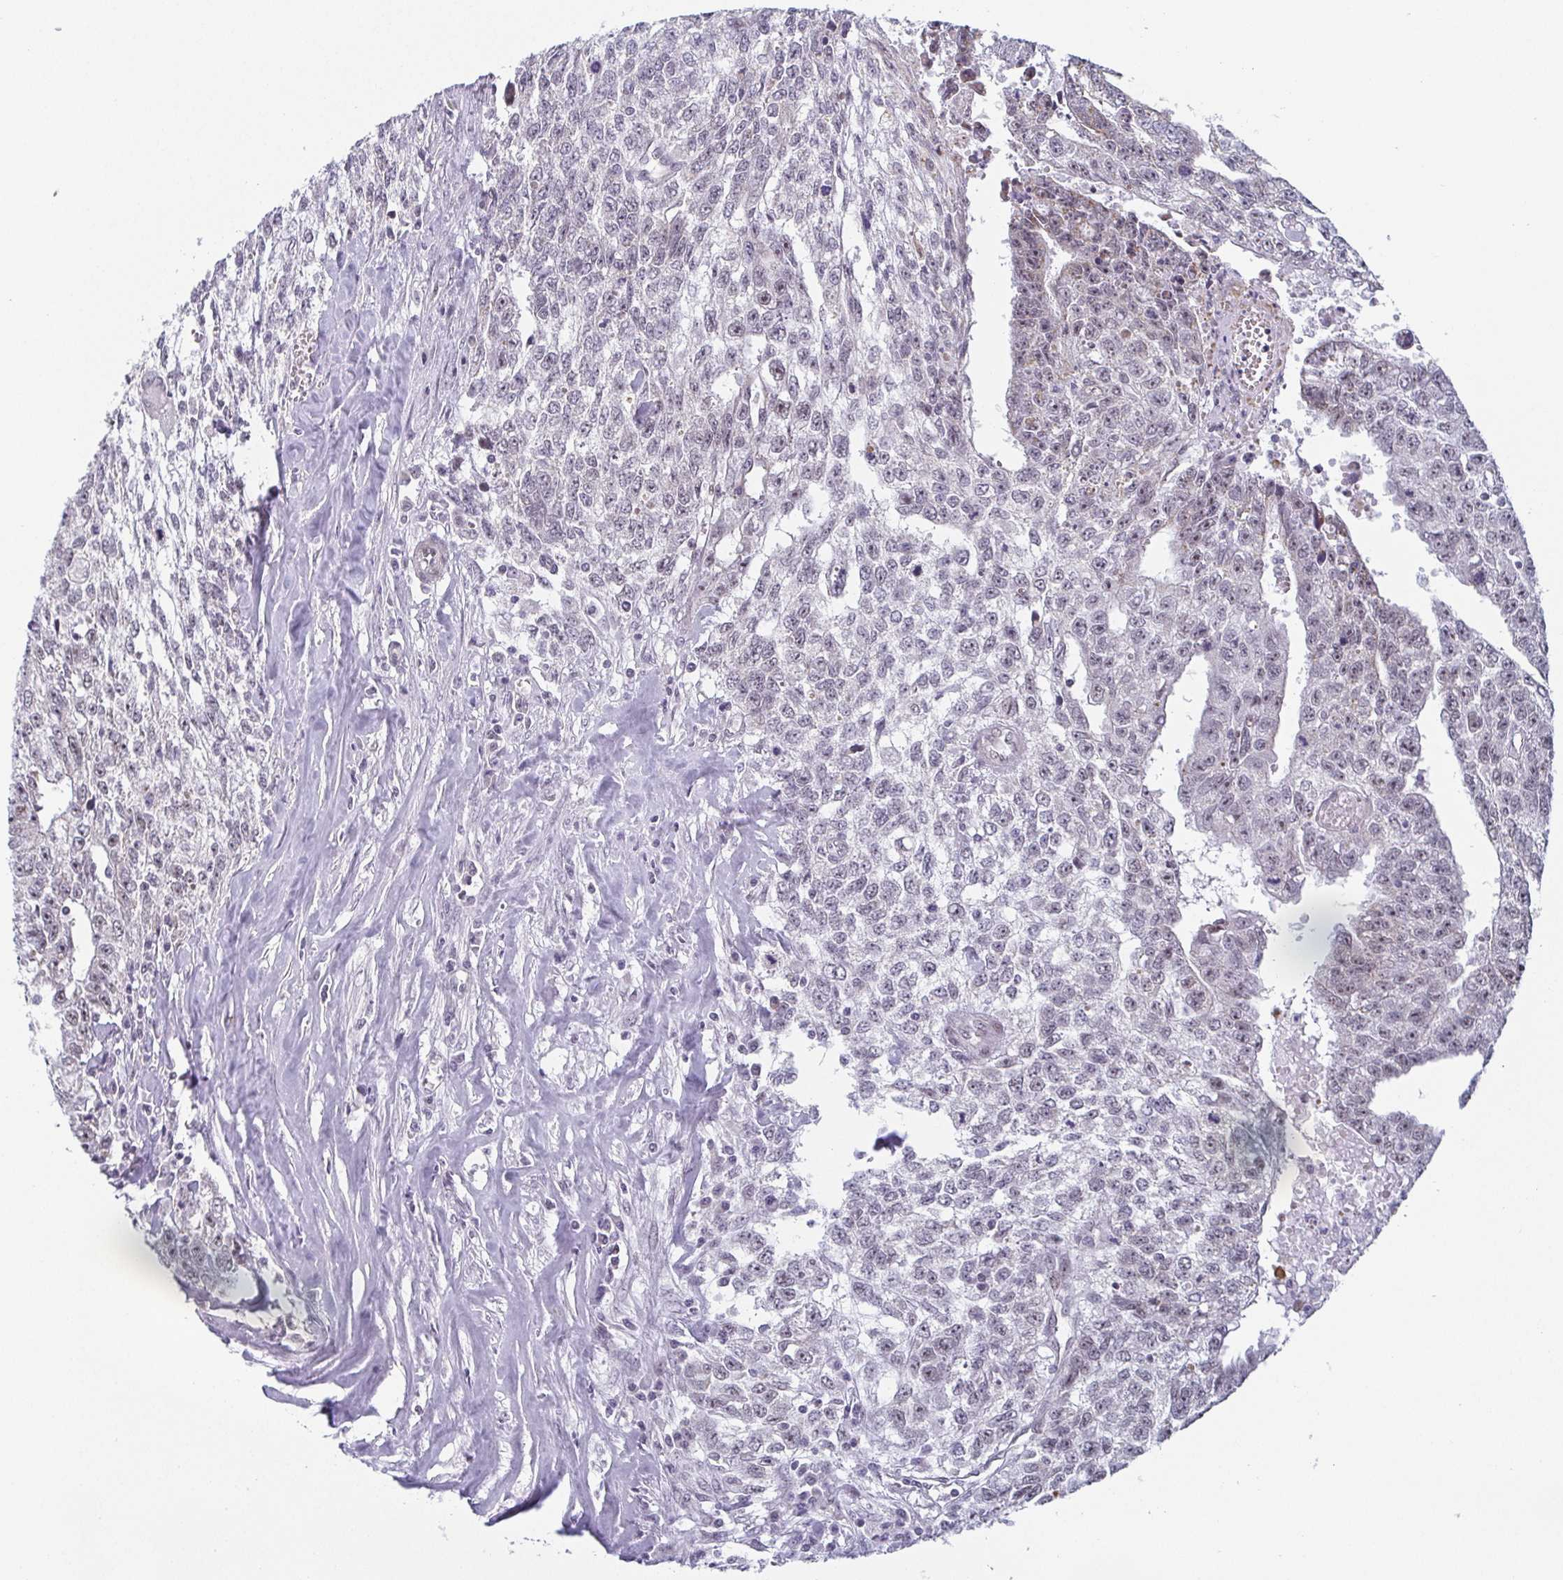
{"staining": {"intensity": "weak", "quantity": "<25%", "location": "nuclear"}, "tissue": "testis cancer", "cell_type": "Tumor cells", "image_type": "cancer", "snomed": [{"axis": "morphology", "description": "Carcinoma, Embryonal, NOS"}, {"axis": "morphology", "description": "Teratoma, malignant, NOS"}, {"axis": "topography", "description": "Testis"}], "caption": "Testis cancer was stained to show a protein in brown. There is no significant staining in tumor cells. (Immunohistochemistry, brightfield microscopy, high magnification).", "gene": "EXOSC7", "patient": {"sex": "male", "age": 24}}